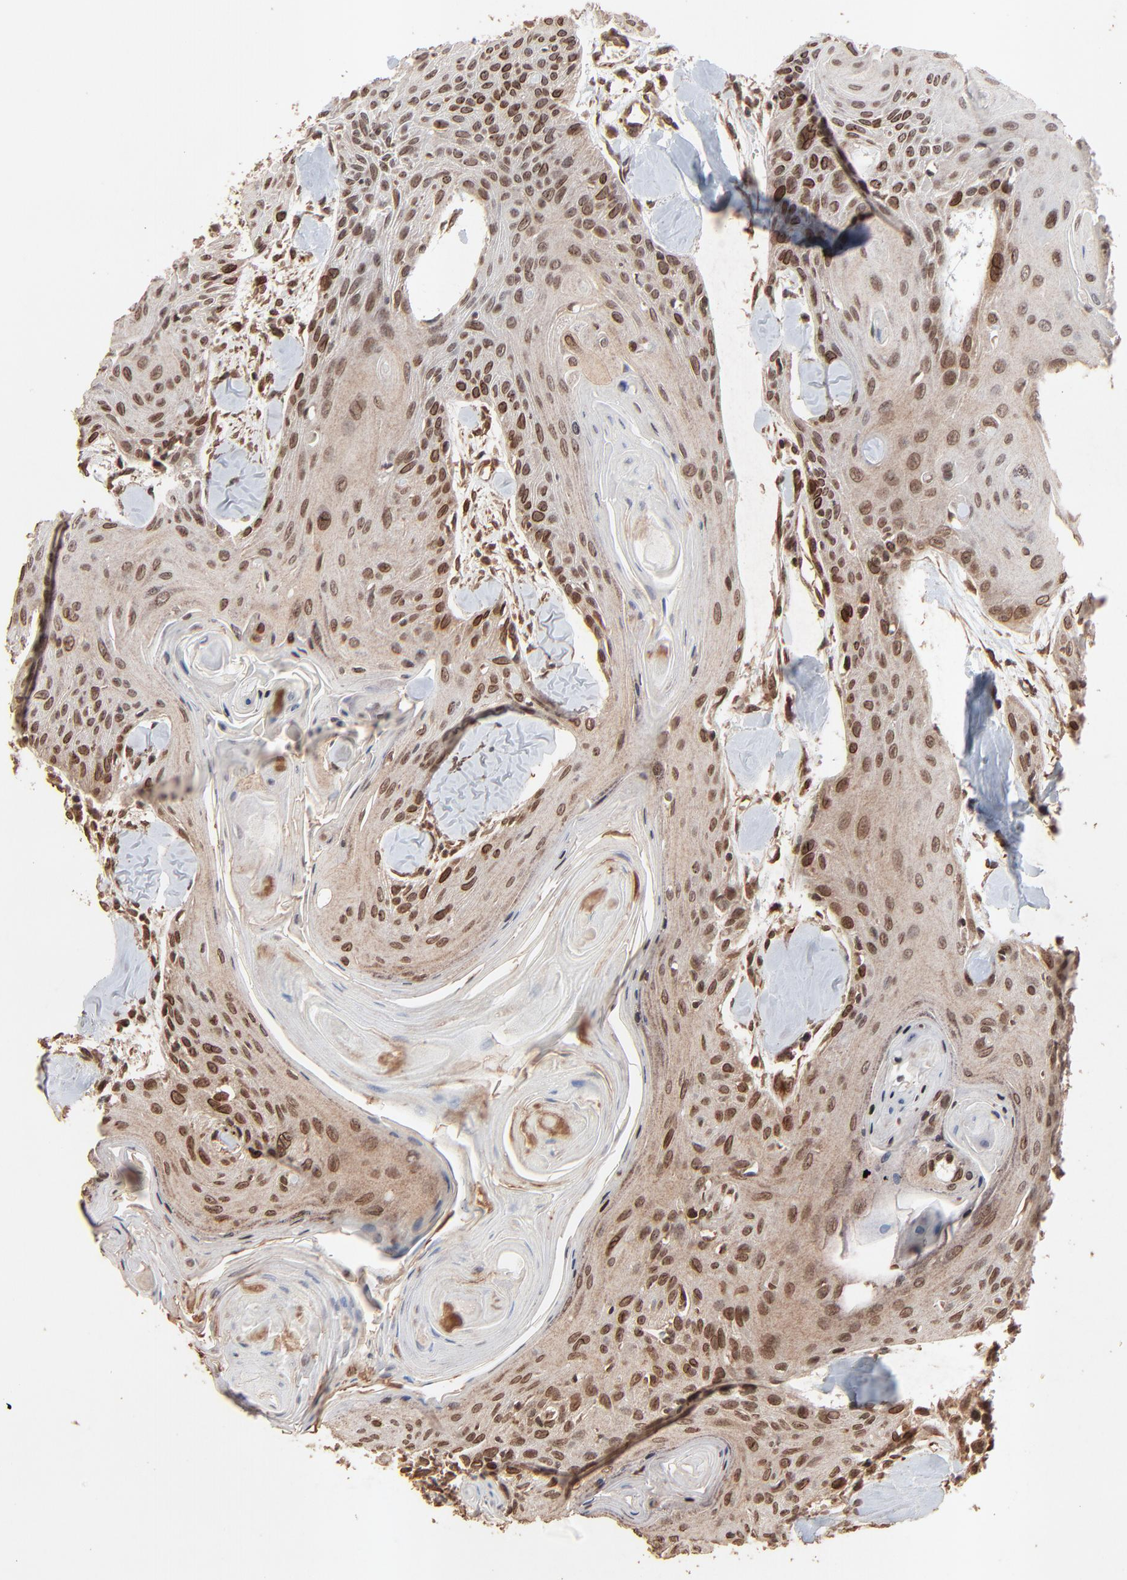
{"staining": {"intensity": "moderate", "quantity": ">75%", "location": "cytoplasmic/membranous,nuclear"}, "tissue": "head and neck cancer", "cell_type": "Tumor cells", "image_type": "cancer", "snomed": [{"axis": "morphology", "description": "Squamous cell carcinoma, NOS"}, {"axis": "morphology", "description": "Squamous cell carcinoma, metastatic, NOS"}, {"axis": "topography", "description": "Lymph node"}, {"axis": "topography", "description": "Salivary gland"}, {"axis": "topography", "description": "Head-Neck"}], "caption": "Head and neck metastatic squamous cell carcinoma stained for a protein (brown) reveals moderate cytoplasmic/membranous and nuclear positive positivity in about >75% of tumor cells.", "gene": "FAM227A", "patient": {"sex": "female", "age": 74}}